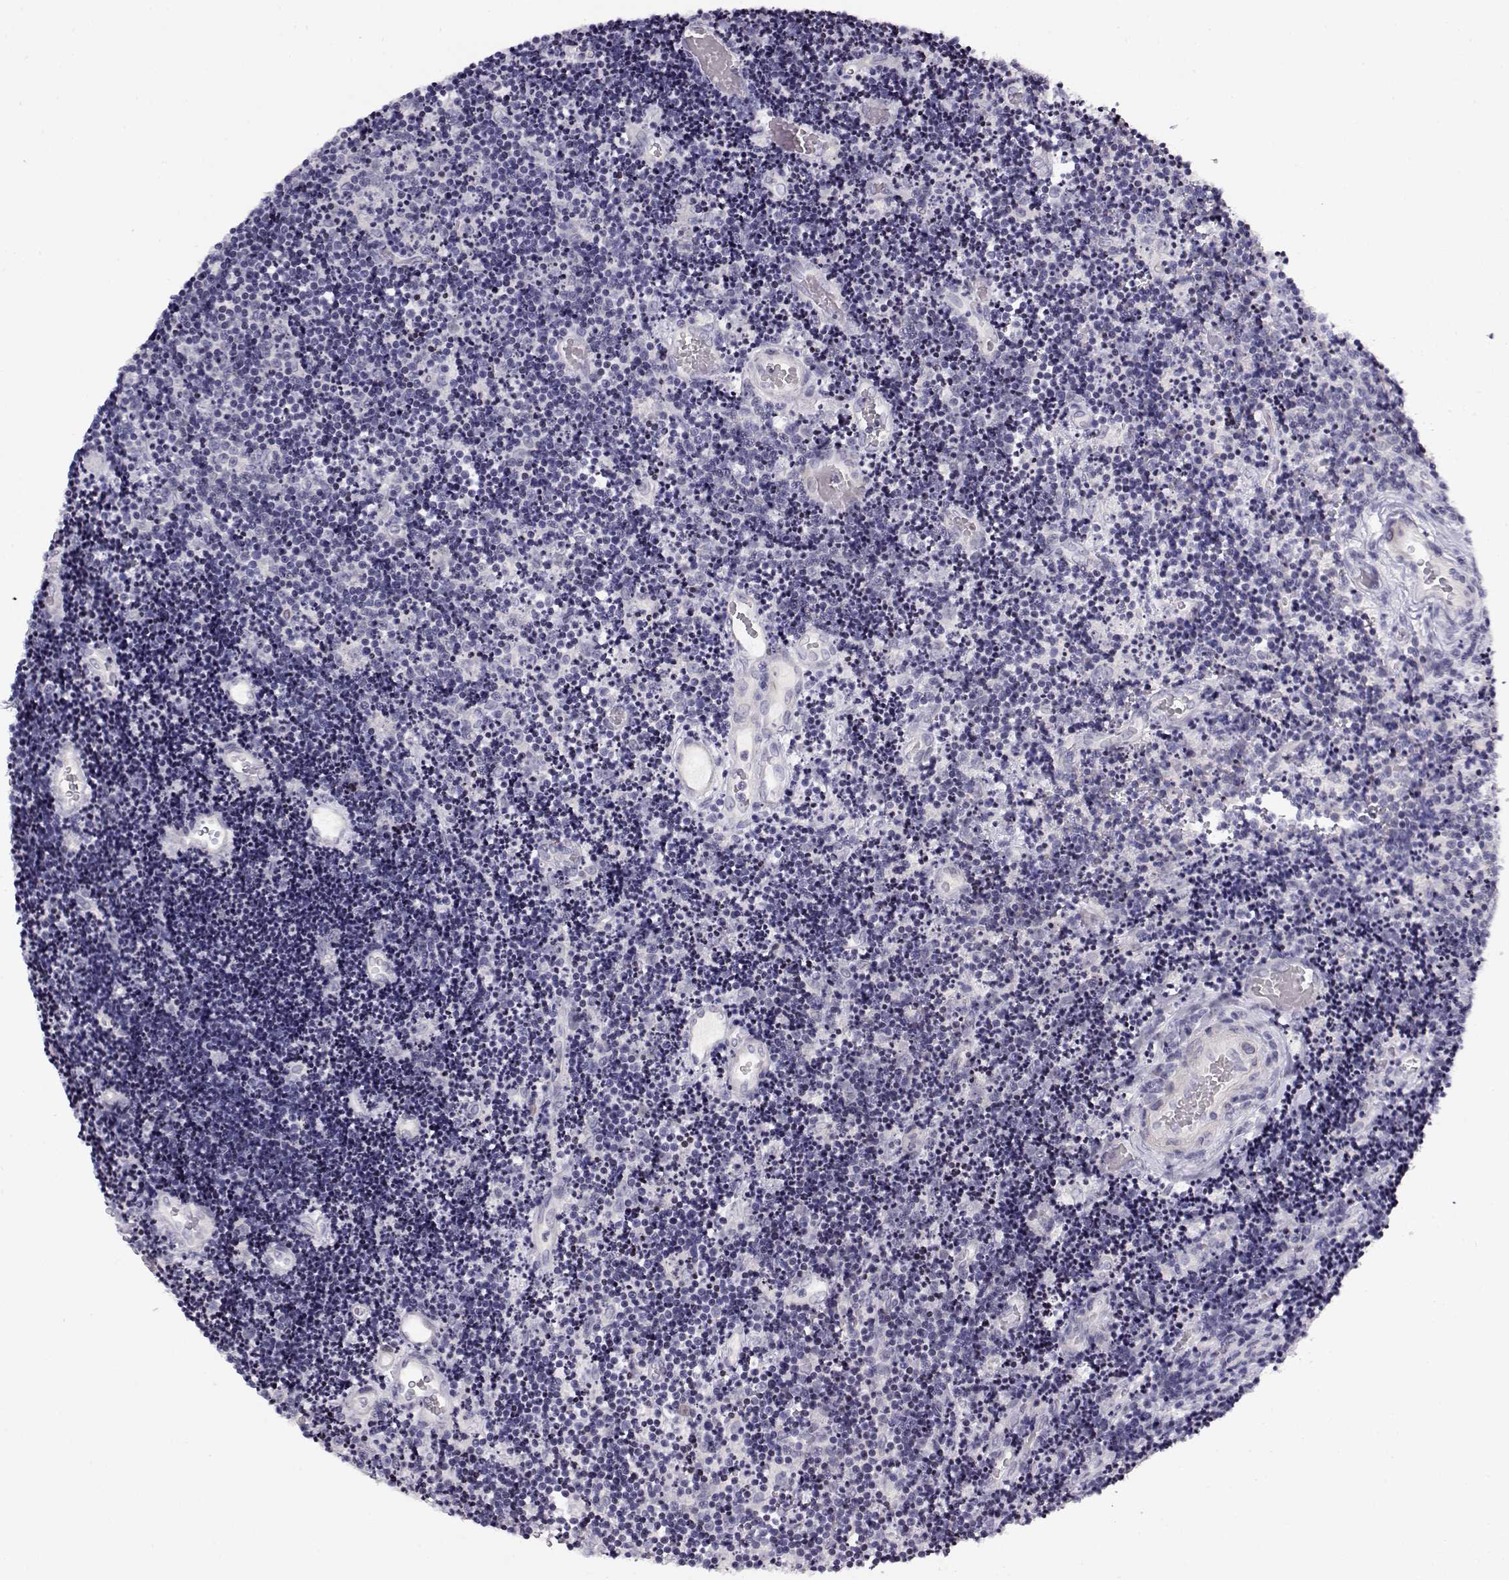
{"staining": {"intensity": "negative", "quantity": "none", "location": "none"}, "tissue": "lymphoma", "cell_type": "Tumor cells", "image_type": "cancer", "snomed": [{"axis": "morphology", "description": "Malignant lymphoma, non-Hodgkin's type, Low grade"}, {"axis": "topography", "description": "Brain"}], "caption": "An IHC histopathology image of lymphoma is shown. There is no staining in tumor cells of lymphoma. Brightfield microscopy of immunohistochemistry (IHC) stained with DAB (brown) and hematoxylin (blue), captured at high magnification.", "gene": "CRX", "patient": {"sex": "female", "age": 66}}